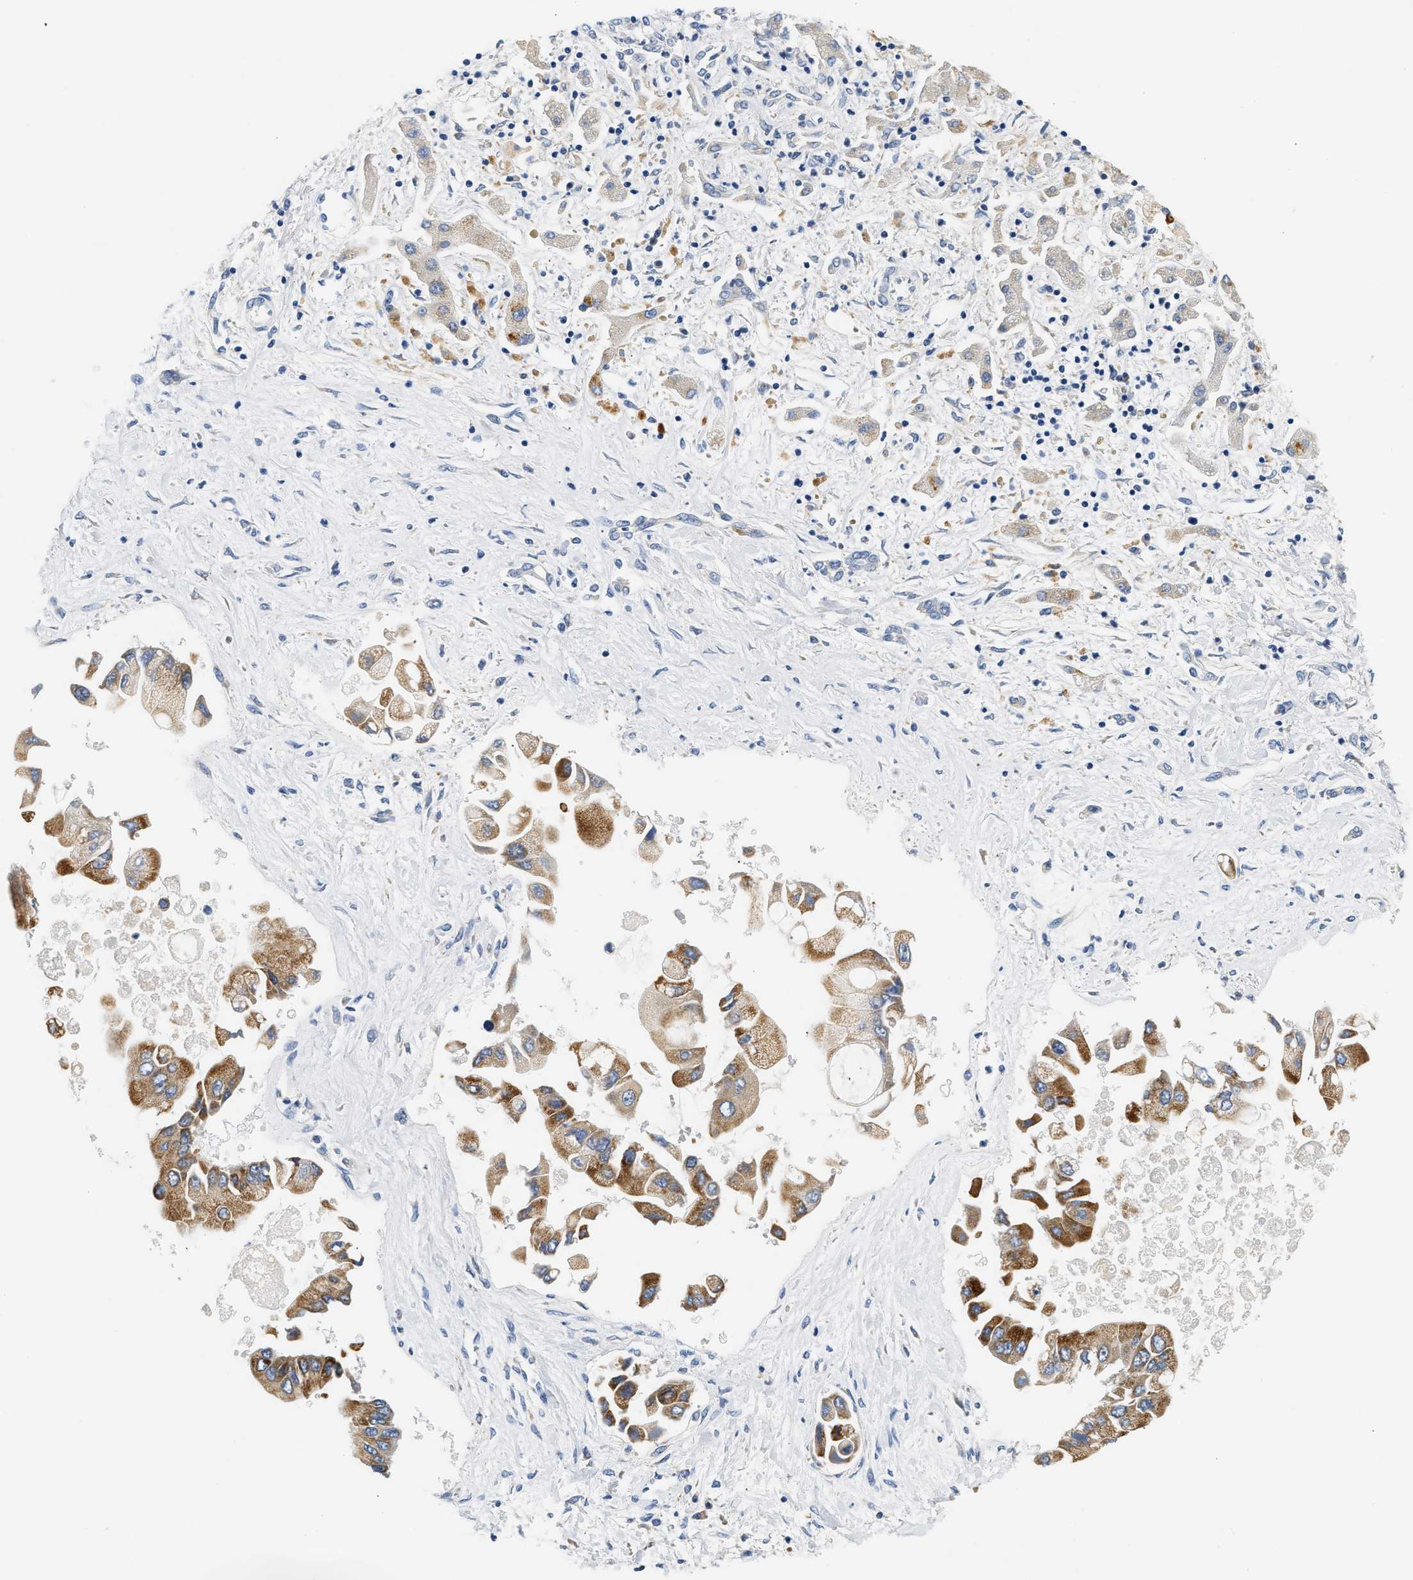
{"staining": {"intensity": "moderate", "quantity": ">75%", "location": "cytoplasmic/membranous"}, "tissue": "liver cancer", "cell_type": "Tumor cells", "image_type": "cancer", "snomed": [{"axis": "morphology", "description": "Cholangiocarcinoma"}, {"axis": "topography", "description": "Liver"}], "caption": "DAB immunohistochemical staining of liver cholangiocarcinoma shows moderate cytoplasmic/membranous protein expression in about >75% of tumor cells. The staining was performed using DAB, with brown indicating positive protein expression. Nuclei are stained blue with hematoxylin.", "gene": "HDHD3", "patient": {"sex": "male", "age": 50}}